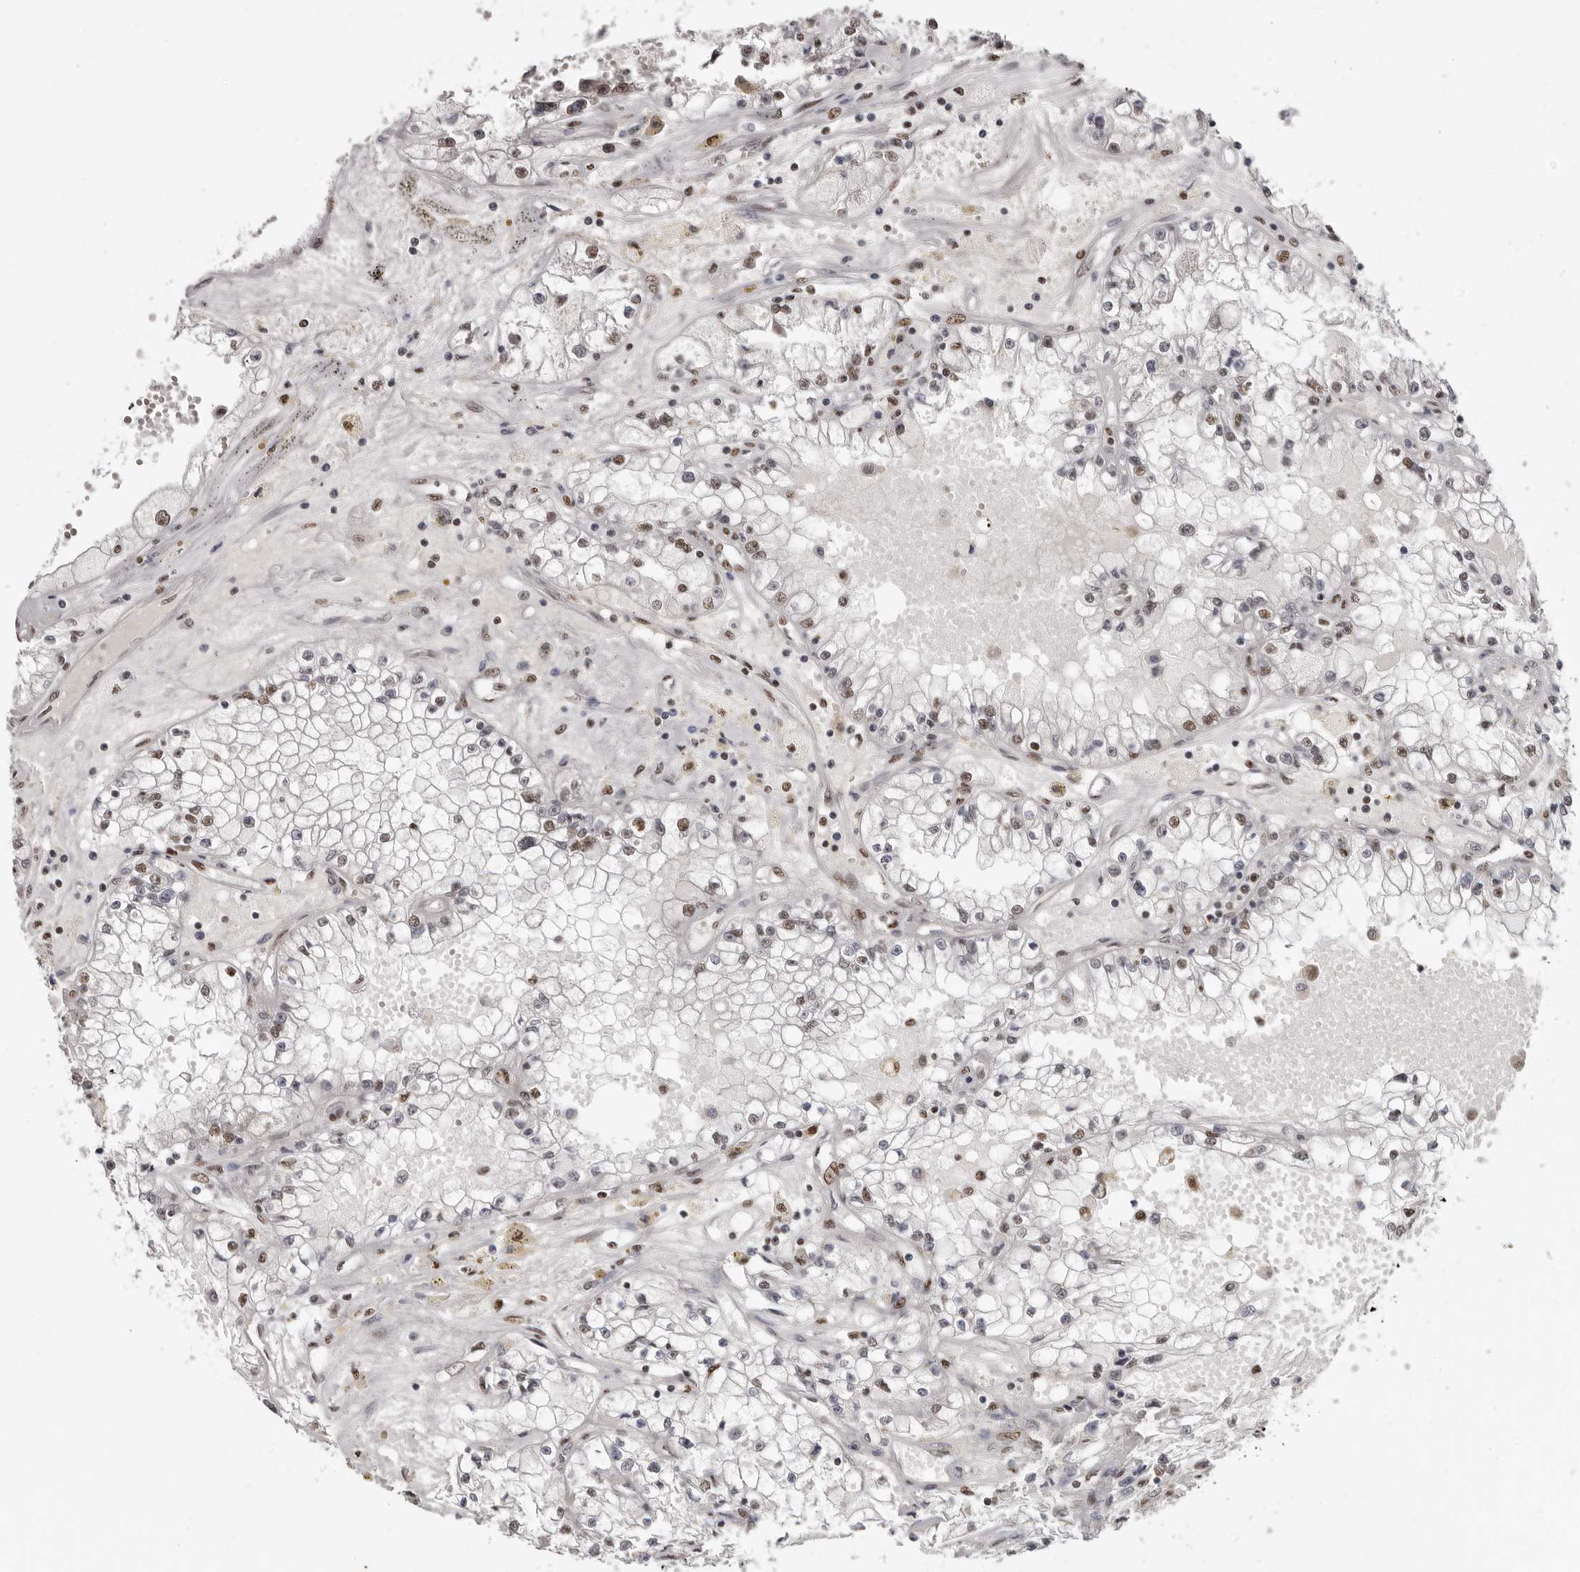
{"staining": {"intensity": "moderate", "quantity": "<25%", "location": "nuclear"}, "tissue": "renal cancer", "cell_type": "Tumor cells", "image_type": "cancer", "snomed": [{"axis": "morphology", "description": "Adenocarcinoma, NOS"}, {"axis": "topography", "description": "Kidney"}], "caption": "Adenocarcinoma (renal) stained with IHC displays moderate nuclear expression in approximately <25% of tumor cells.", "gene": "SCAF4", "patient": {"sex": "male", "age": 56}}